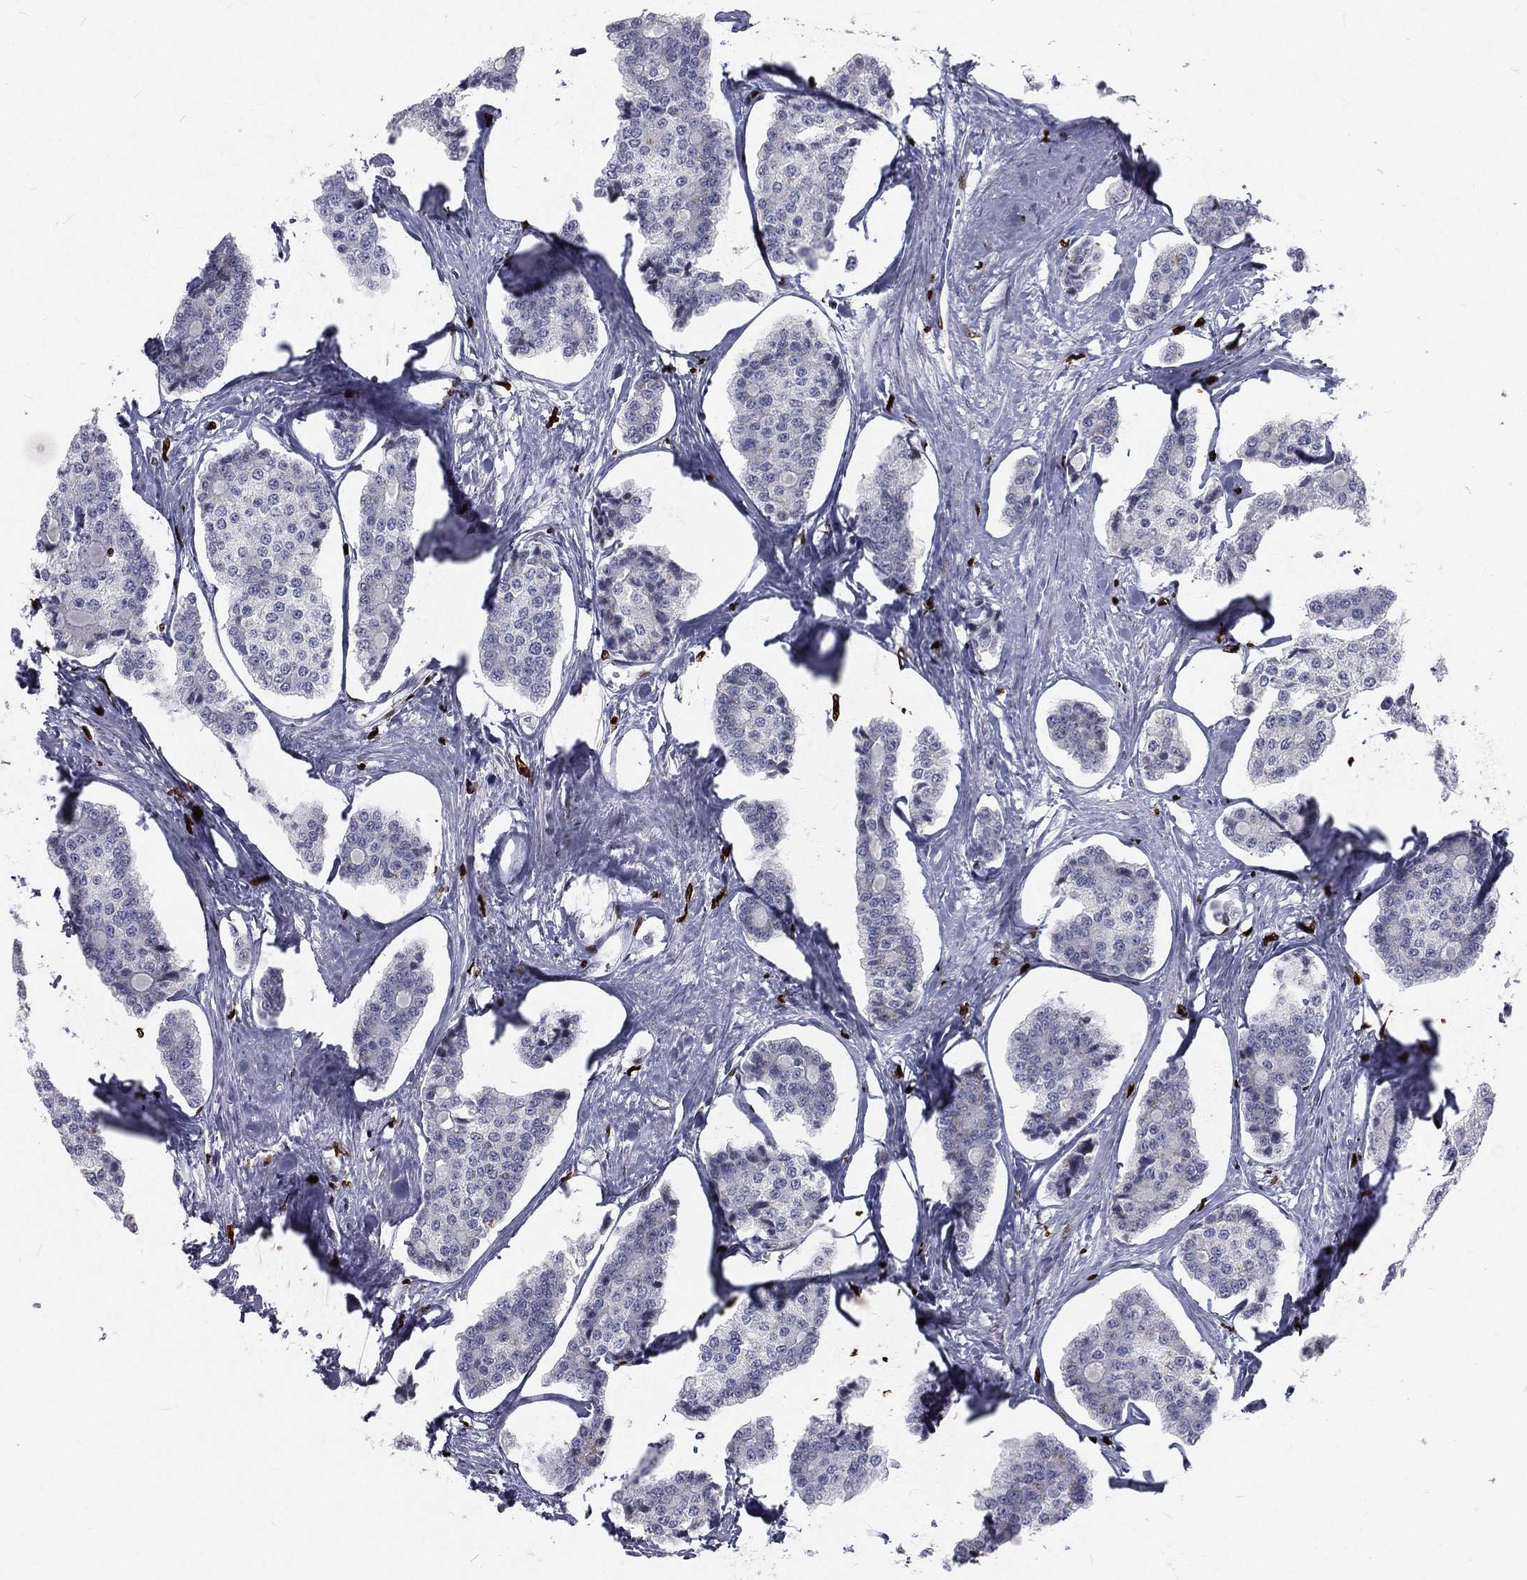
{"staining": {"intensity": "negative", "quantity": "none", "location": "none"}, "tissue": "carcinoid", "cell_type": "Tumor cells", "image_type": "cancer", "snomed": [{"axis": "morphology", "description": "Carcinoid, malignant, NOS"}, {"axis": "topography", "description": "Small intestine"}], "caption": "A micrograph of human carcinoid (malignant) is negative for staining in tumor cells. (Stains: DAB immunohistochemistry (IHC) with hematoxylin counter stain, Microscopy: brightfield microscopy at high magnification).", "gene": "MNDA", "patient": {"sex": "female", "age": 65}}